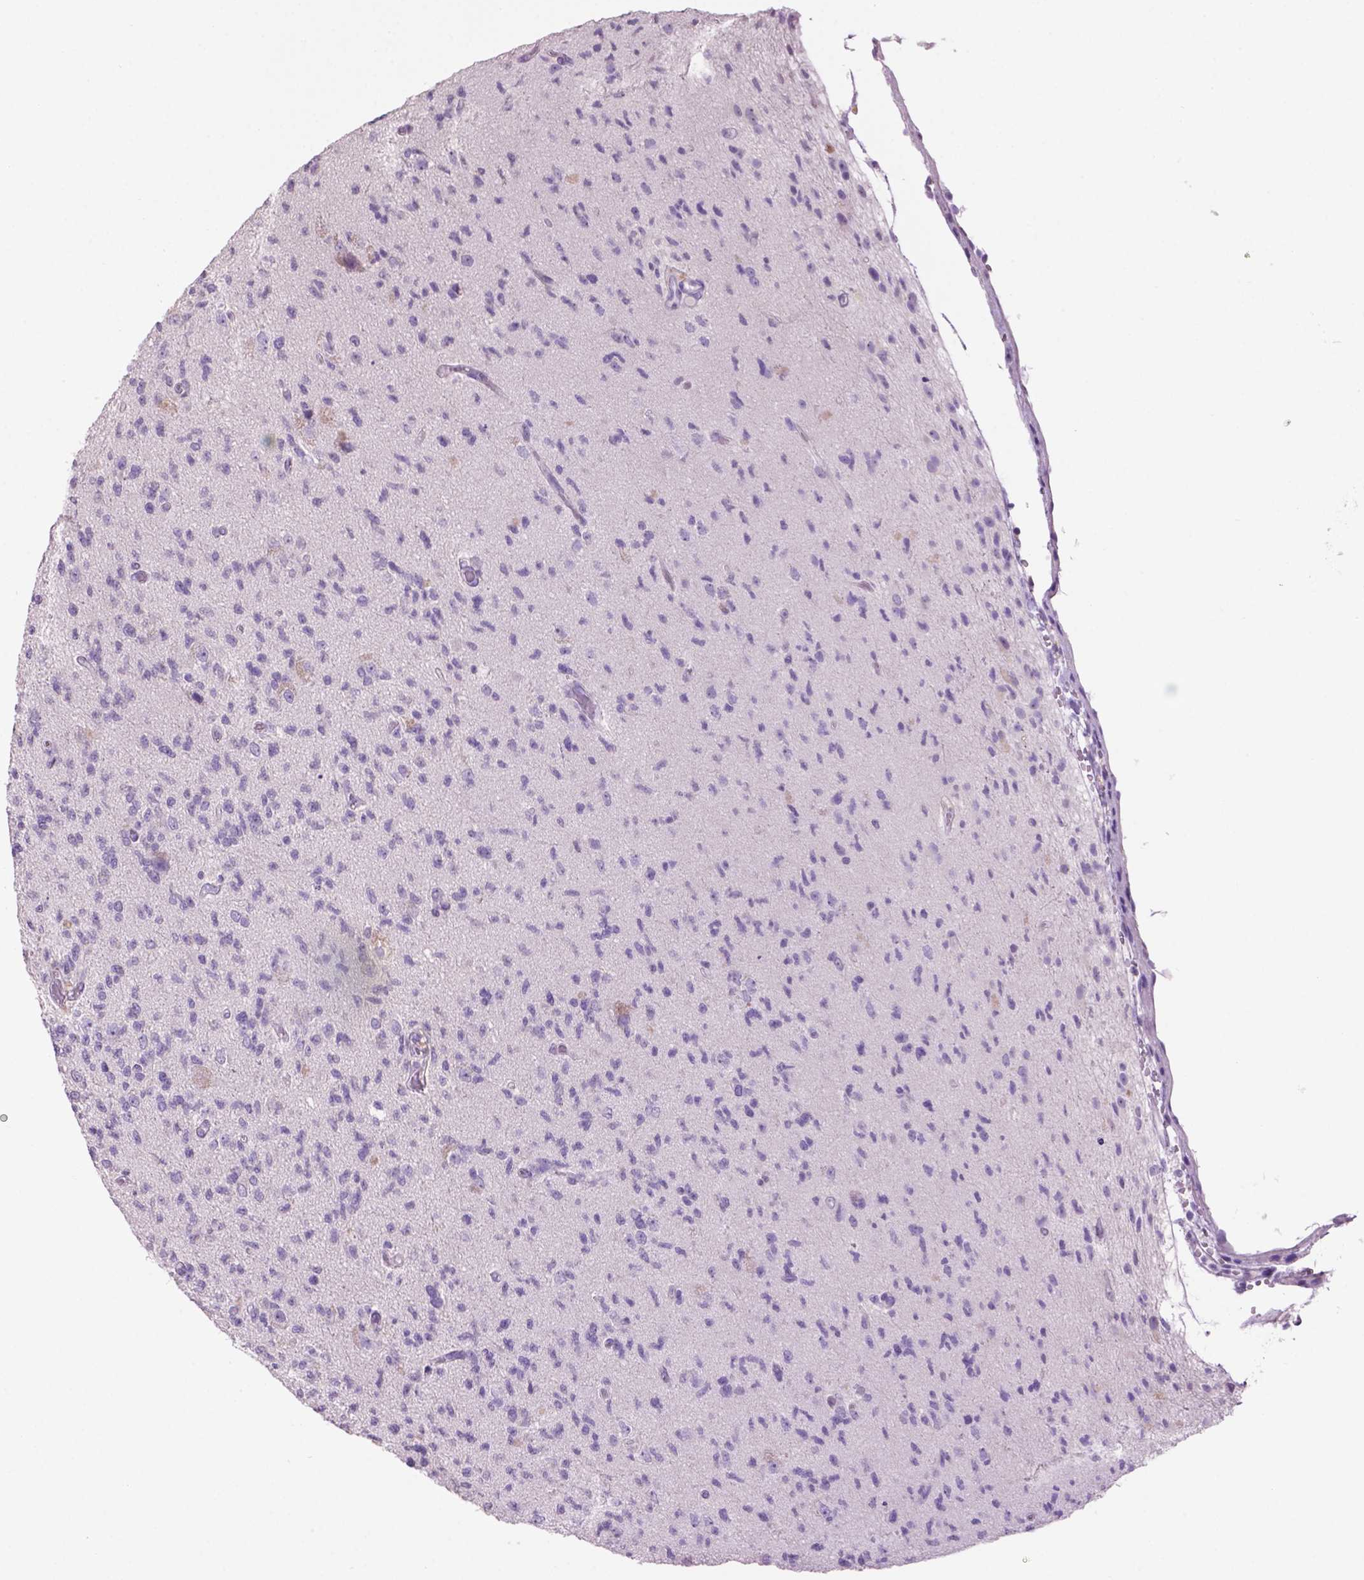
{"staining": {"intensity": "negative", "quantity": "none", "location": "none"}, "tissue": "glioma", "cell_type": "Tumor cells", "image_type": "cancer", "snomed": [{"axis": "morphology", "description": "Glioma, malignant, High grade"}, {"axis": "topography", "description": "Brain"}], "caption": "Tumor cells show no significant protein staining in glioma.", "gene": "CRYBA4", "patient": {"sex": "male", "age": 56}}